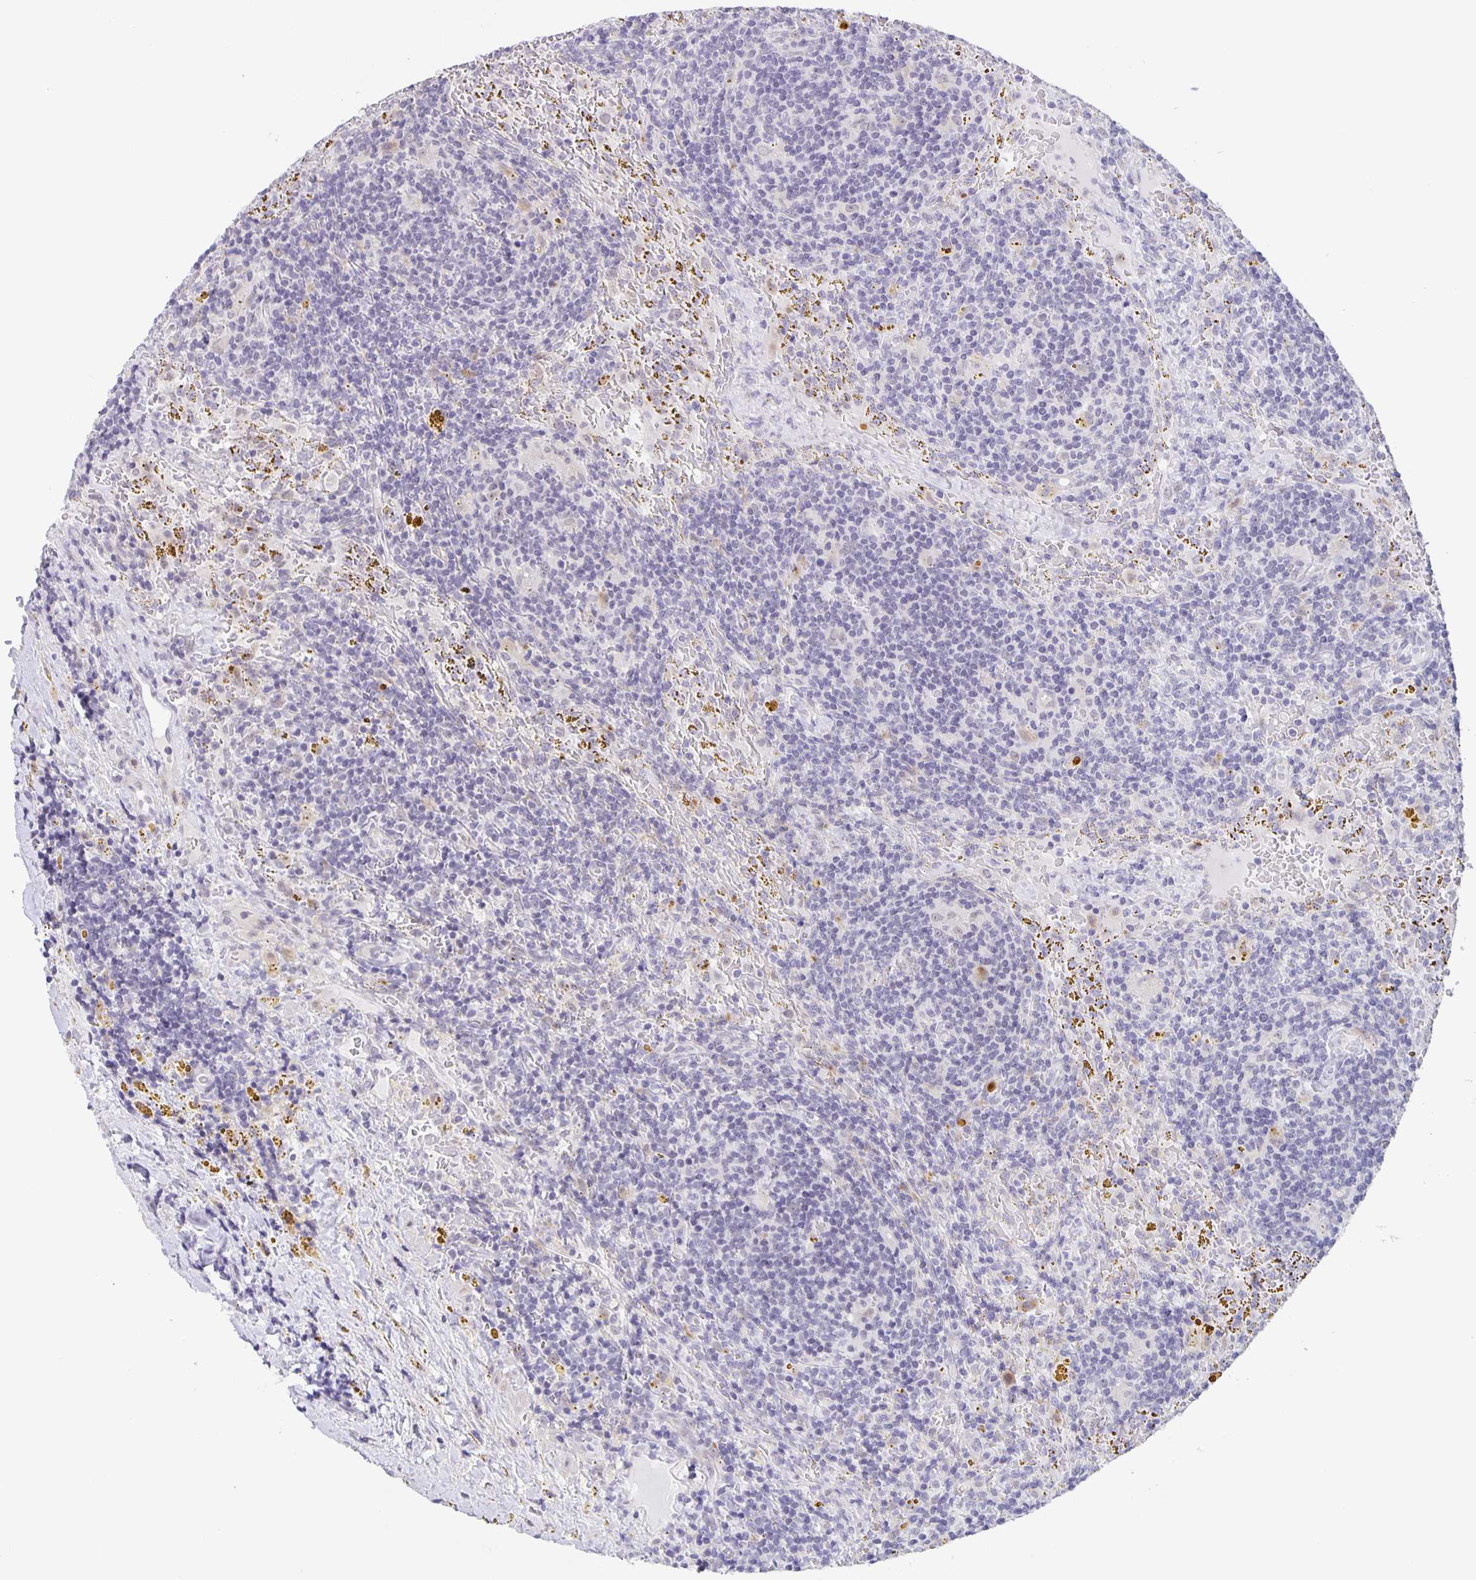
{"staining": {"intensity": "negative", "quantity": "none", "location": "none"}, "tissue": "lymphoma", "cell_type": "Tumor cells", "image_type": "cancer", "snomed": [{"axis": "morphology", "description": "Malignant lymphoma, non-Hodgkin's type, Low grade"}, {"axis": "topography", "description": "Spleen"}], "caption": "An image of low-grade malignant lymphoma, non-Hodgkin's type stained for a protein demonstrates no brown staining in tumor cells. (DAB IHC visualized using brightfield microscopy, high magnification).", "gene": "PHRF1", "patient": {"sex": "female", "age": 70}}